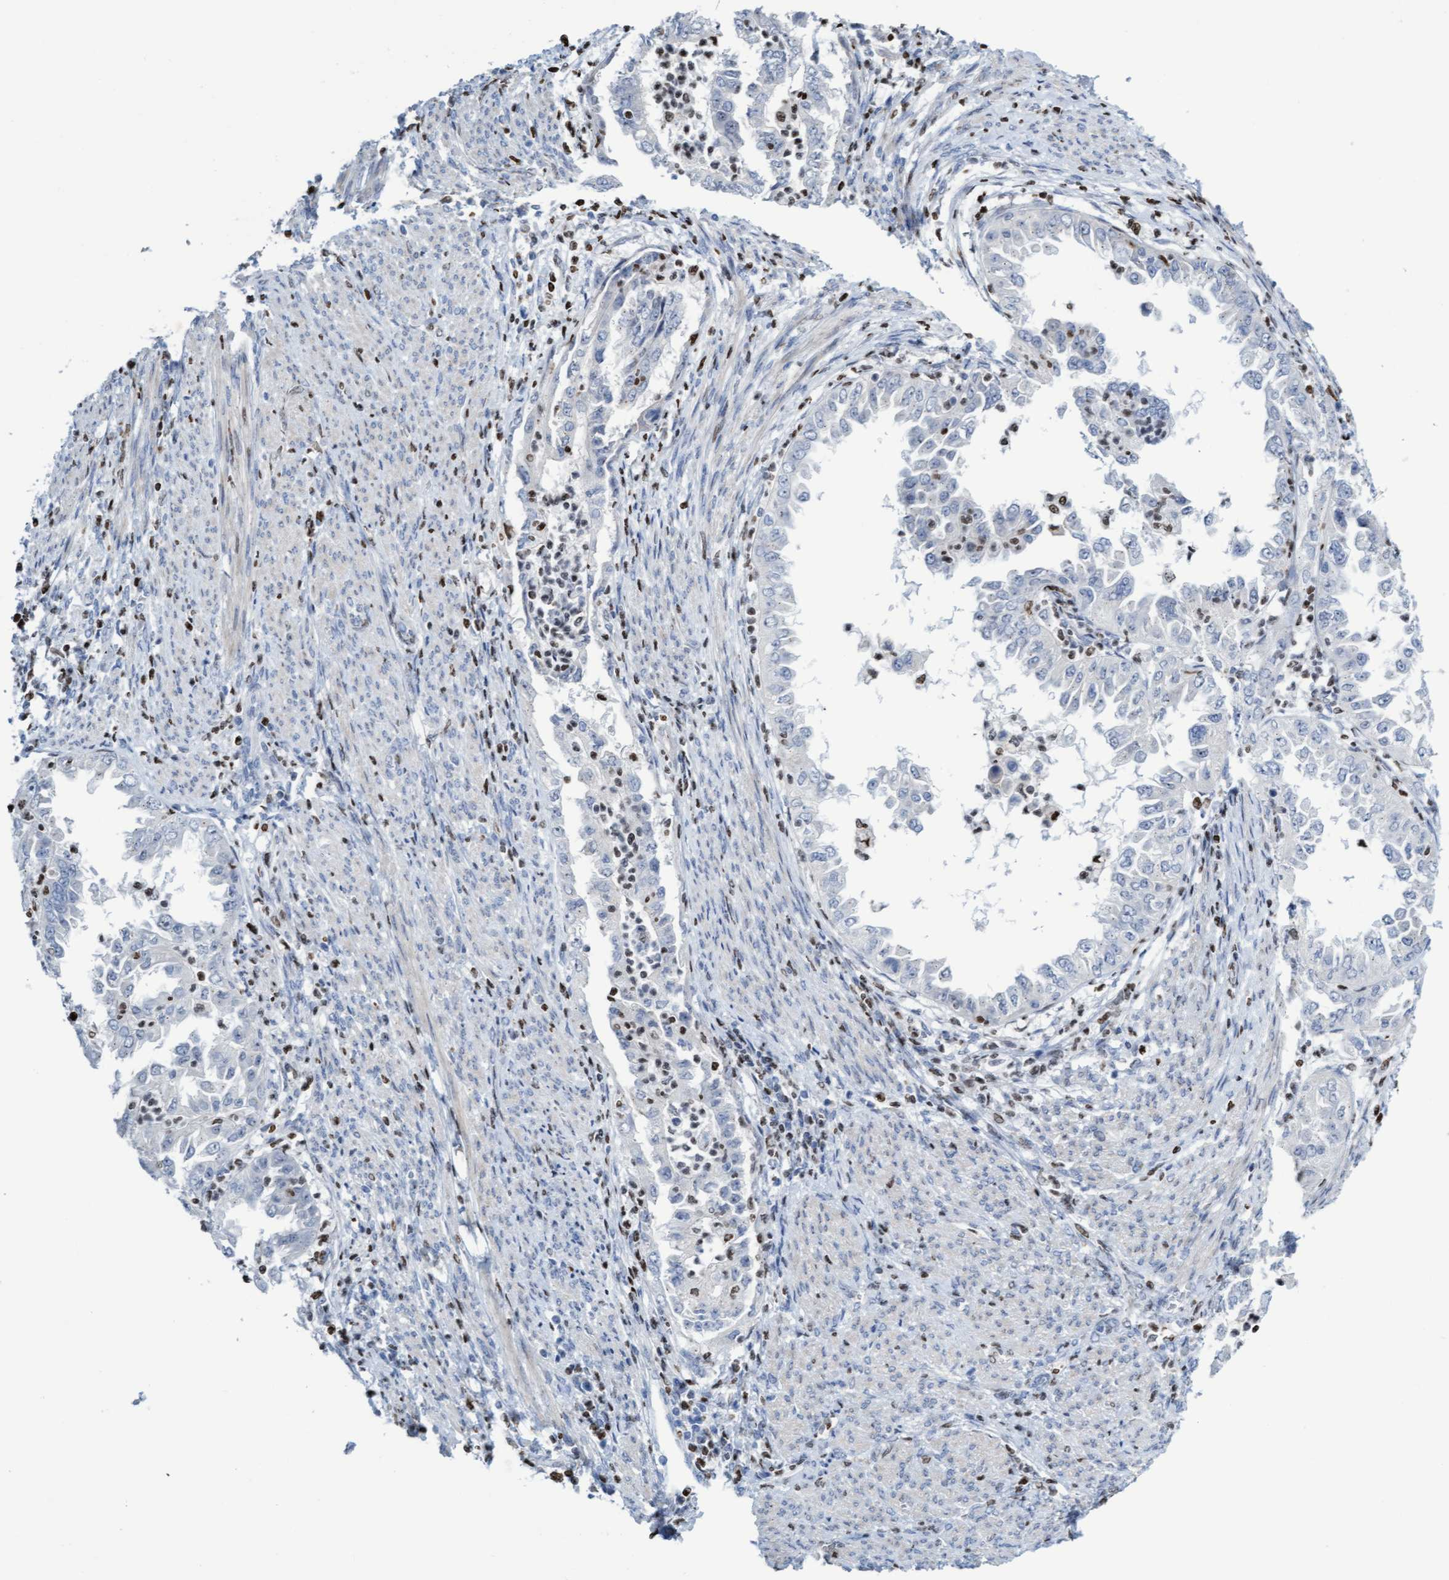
{"staining": {"intensity": "negative", "quantity": "none", "location": "none"}, "tissue": "endometrial cancer", "cell_type": "Tumor cells", "image_type": "cancer", "snomed": [{"axis": "morphology", "description": "Adenocarcinoma, NOS"}, {"axis": "topography", "description": "Endometrium"}], "caption": "The photomicrograph reveals no significant positivity in tumor cells of adenocarcinoma (endometrial).", "gene": "CBX2", "patient": {"sex": "female", "age": 85}}